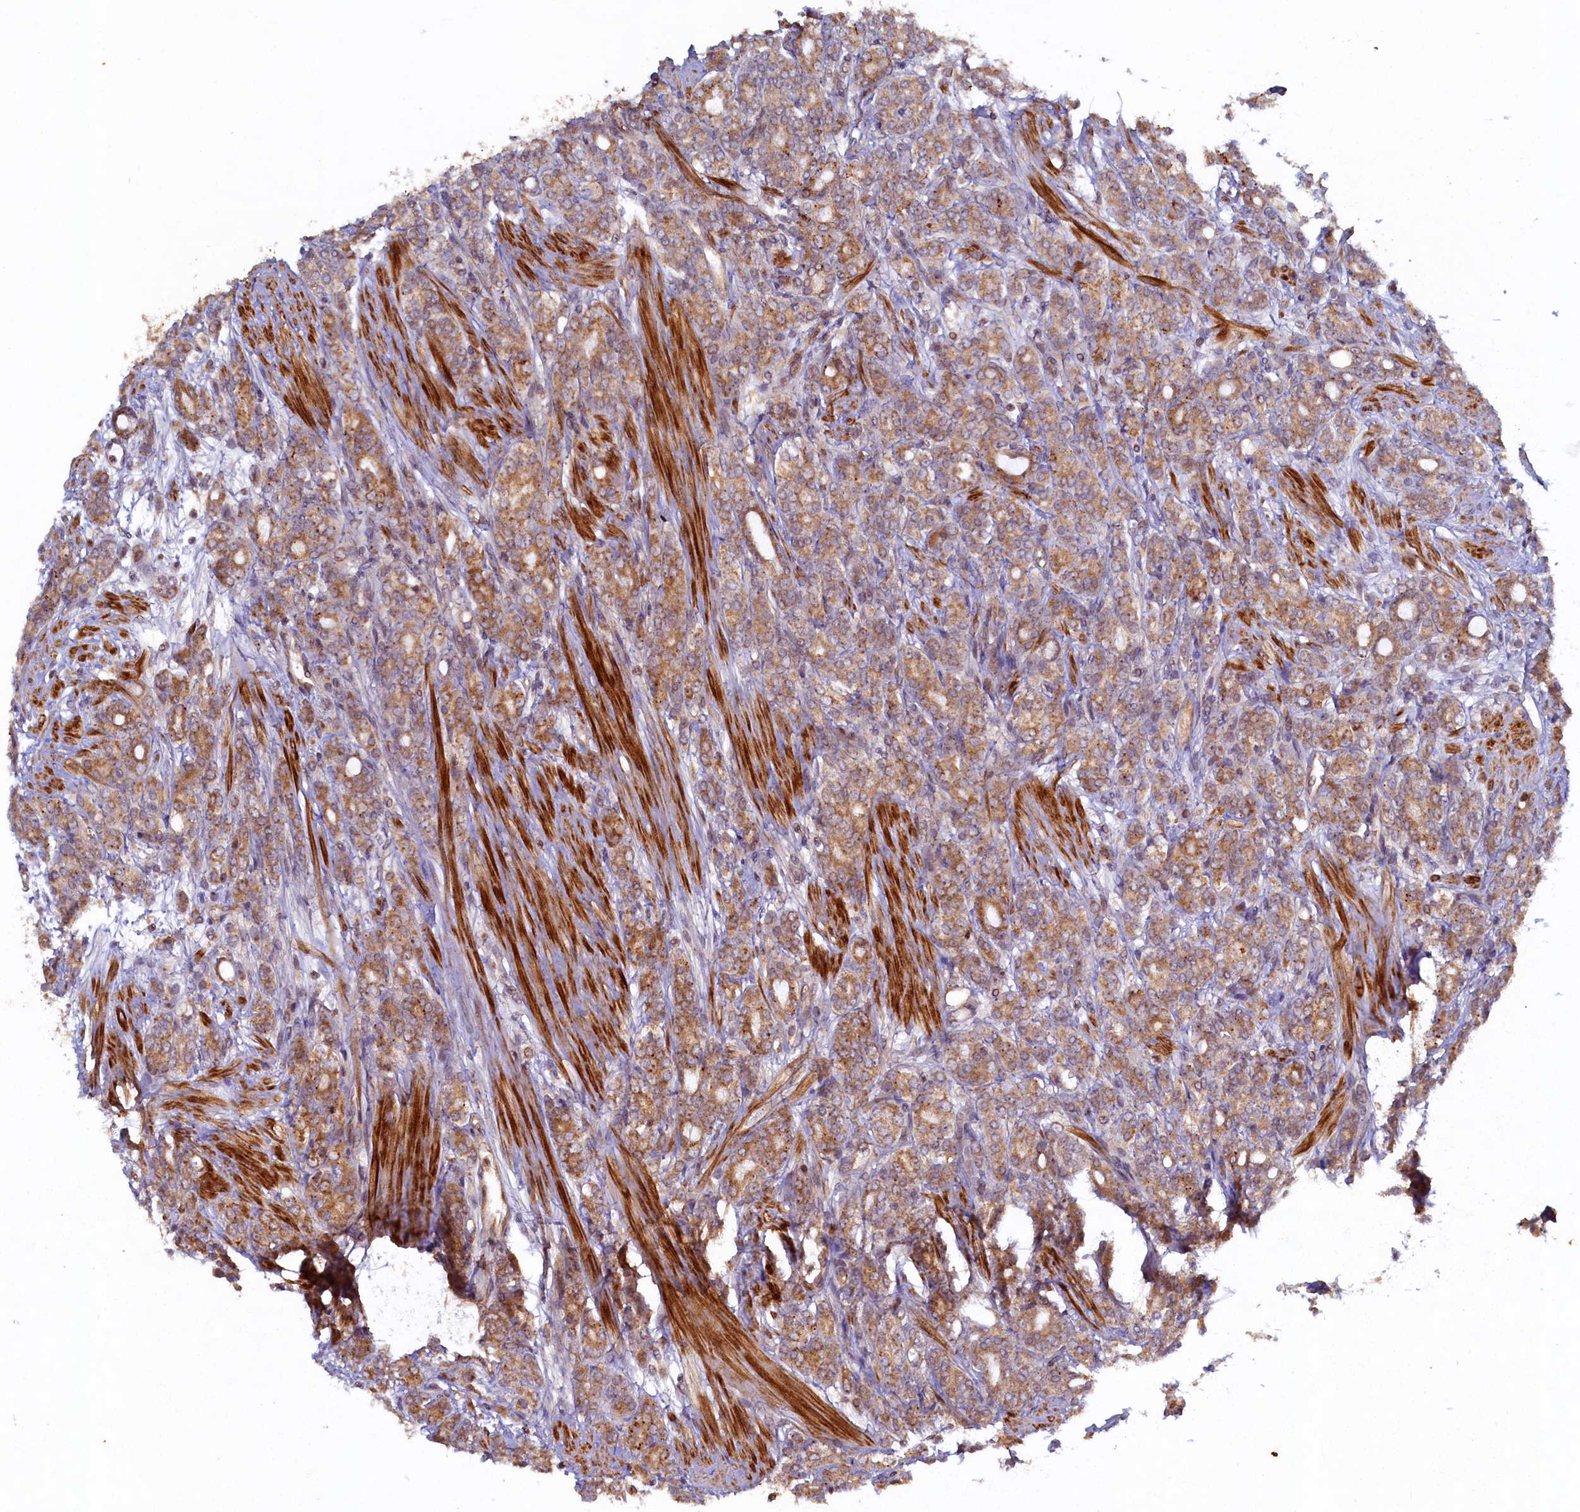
{"staining": {"intensity": "moderate", "quantity": ">75%", "location": "cytoplasmic/membranous"}, "tissue": "prostate cancer", "cell_type": "Tumor cells", "image_type": "cancer", "snomed": [{"axis": "morphology", "description": "Adenocarcinoma, High grade"}, {"axis": "topography", "description": "Prostate"}], "caption": "Prostate adenocarcinoma (high-grade) was stained to show a protein in brown. There is medium levels of moderate cytoplasmic/membranous staining in approximately >75% of tumor cells. (DAB = brown stain, brightfield microscopy at high magnification).", "gene": "CEP20", "patient": {"sex": "male", "age": 62}}